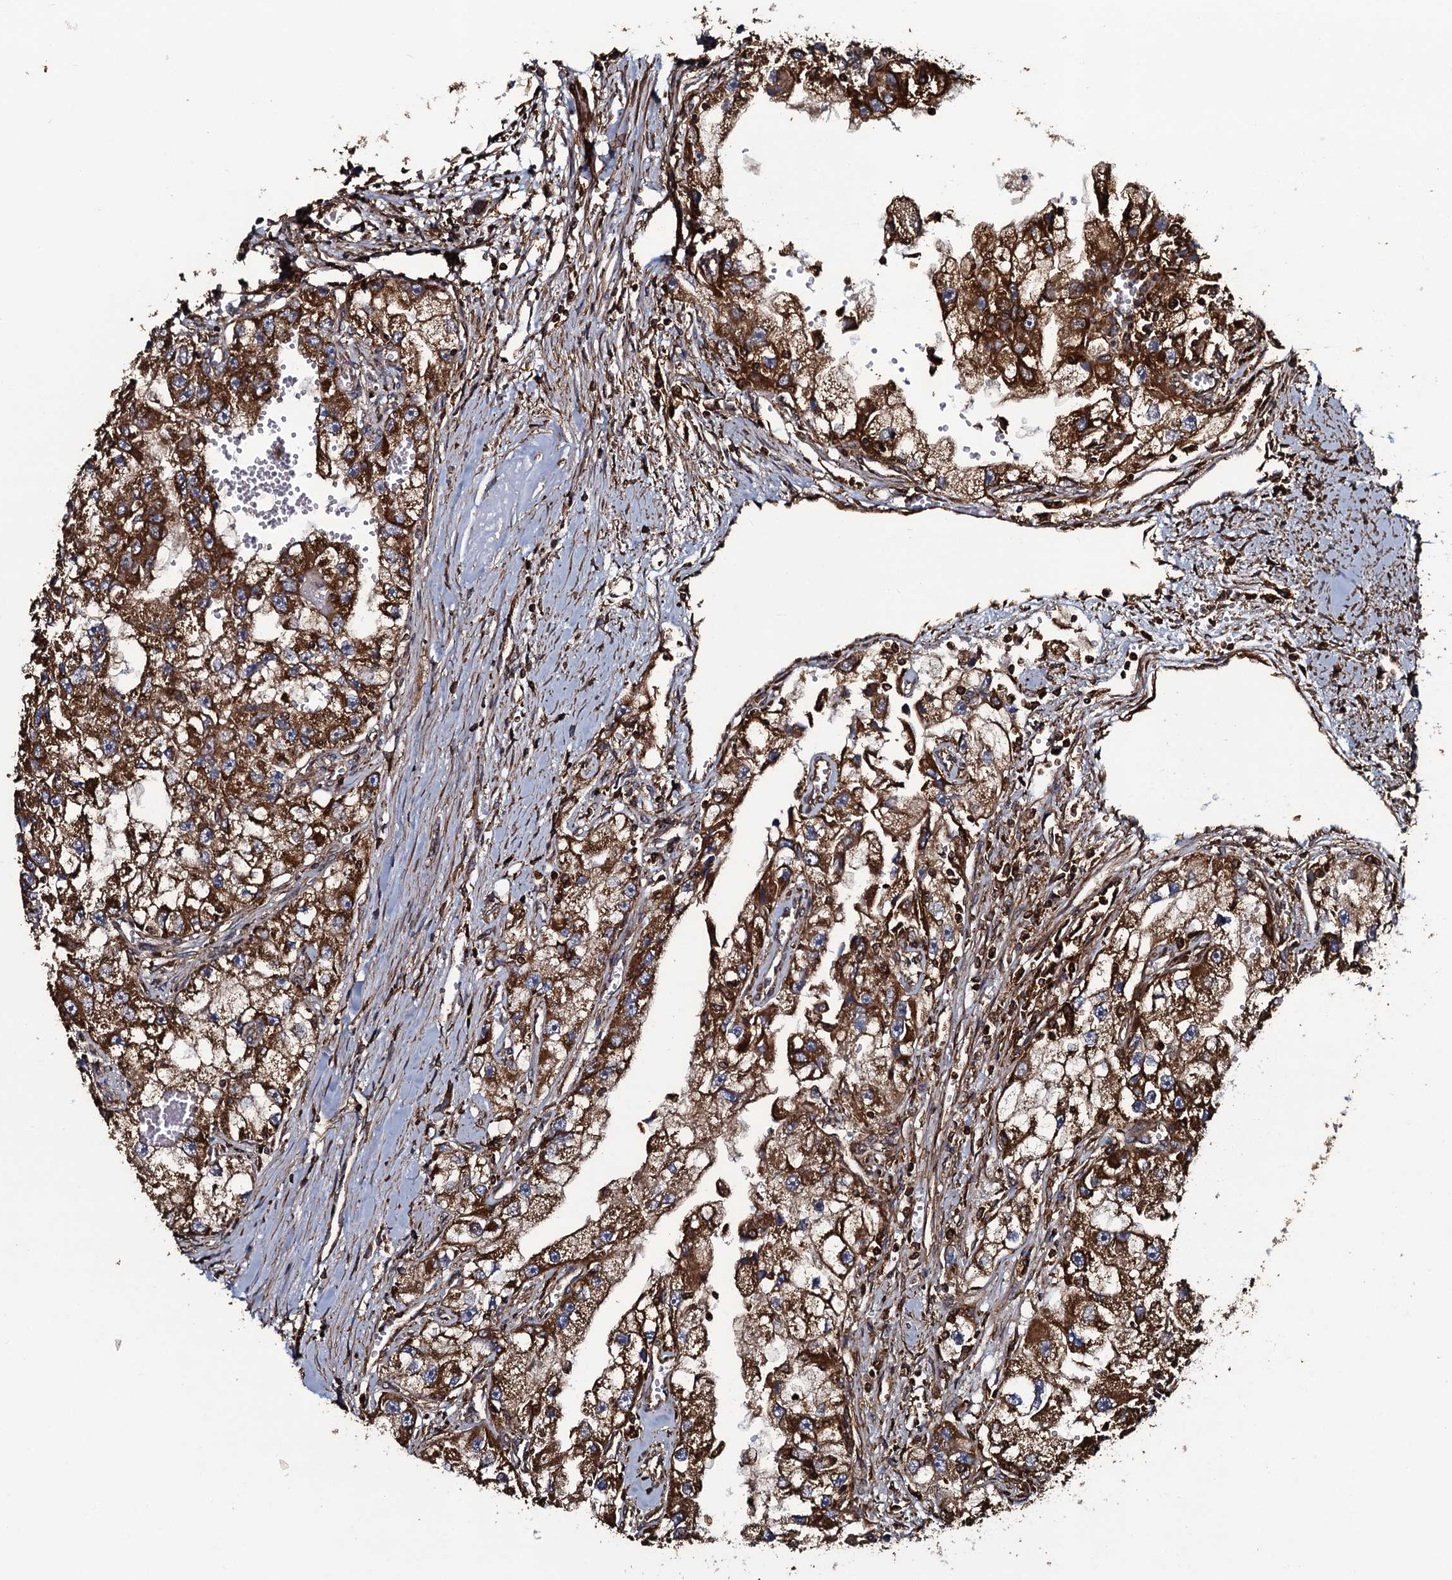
{"staining": {"intensity": "strong", "quantity": ">75%", "location": "cytoplasmic/membranous"}, "tissue": "renal cancer", "cell_type": "Tumor cells", "image_type": "cancer", "snomed": [{"axis": "morphology", "description": "Adenocarcinoma, NOS"}, {"axis": "topography", "description": "Kidney"}], "caption": "Immunohistochemical staining of renal cancer demonstrates high levels of strong cytoplasmic/membranous staining in about >75% of tumor cells. Immunohistochemistry stains the protein of interest in brown and the nuclei are stained blue.", "gene": "VWA8", "patient": {"sex": "male", "age": 63}}